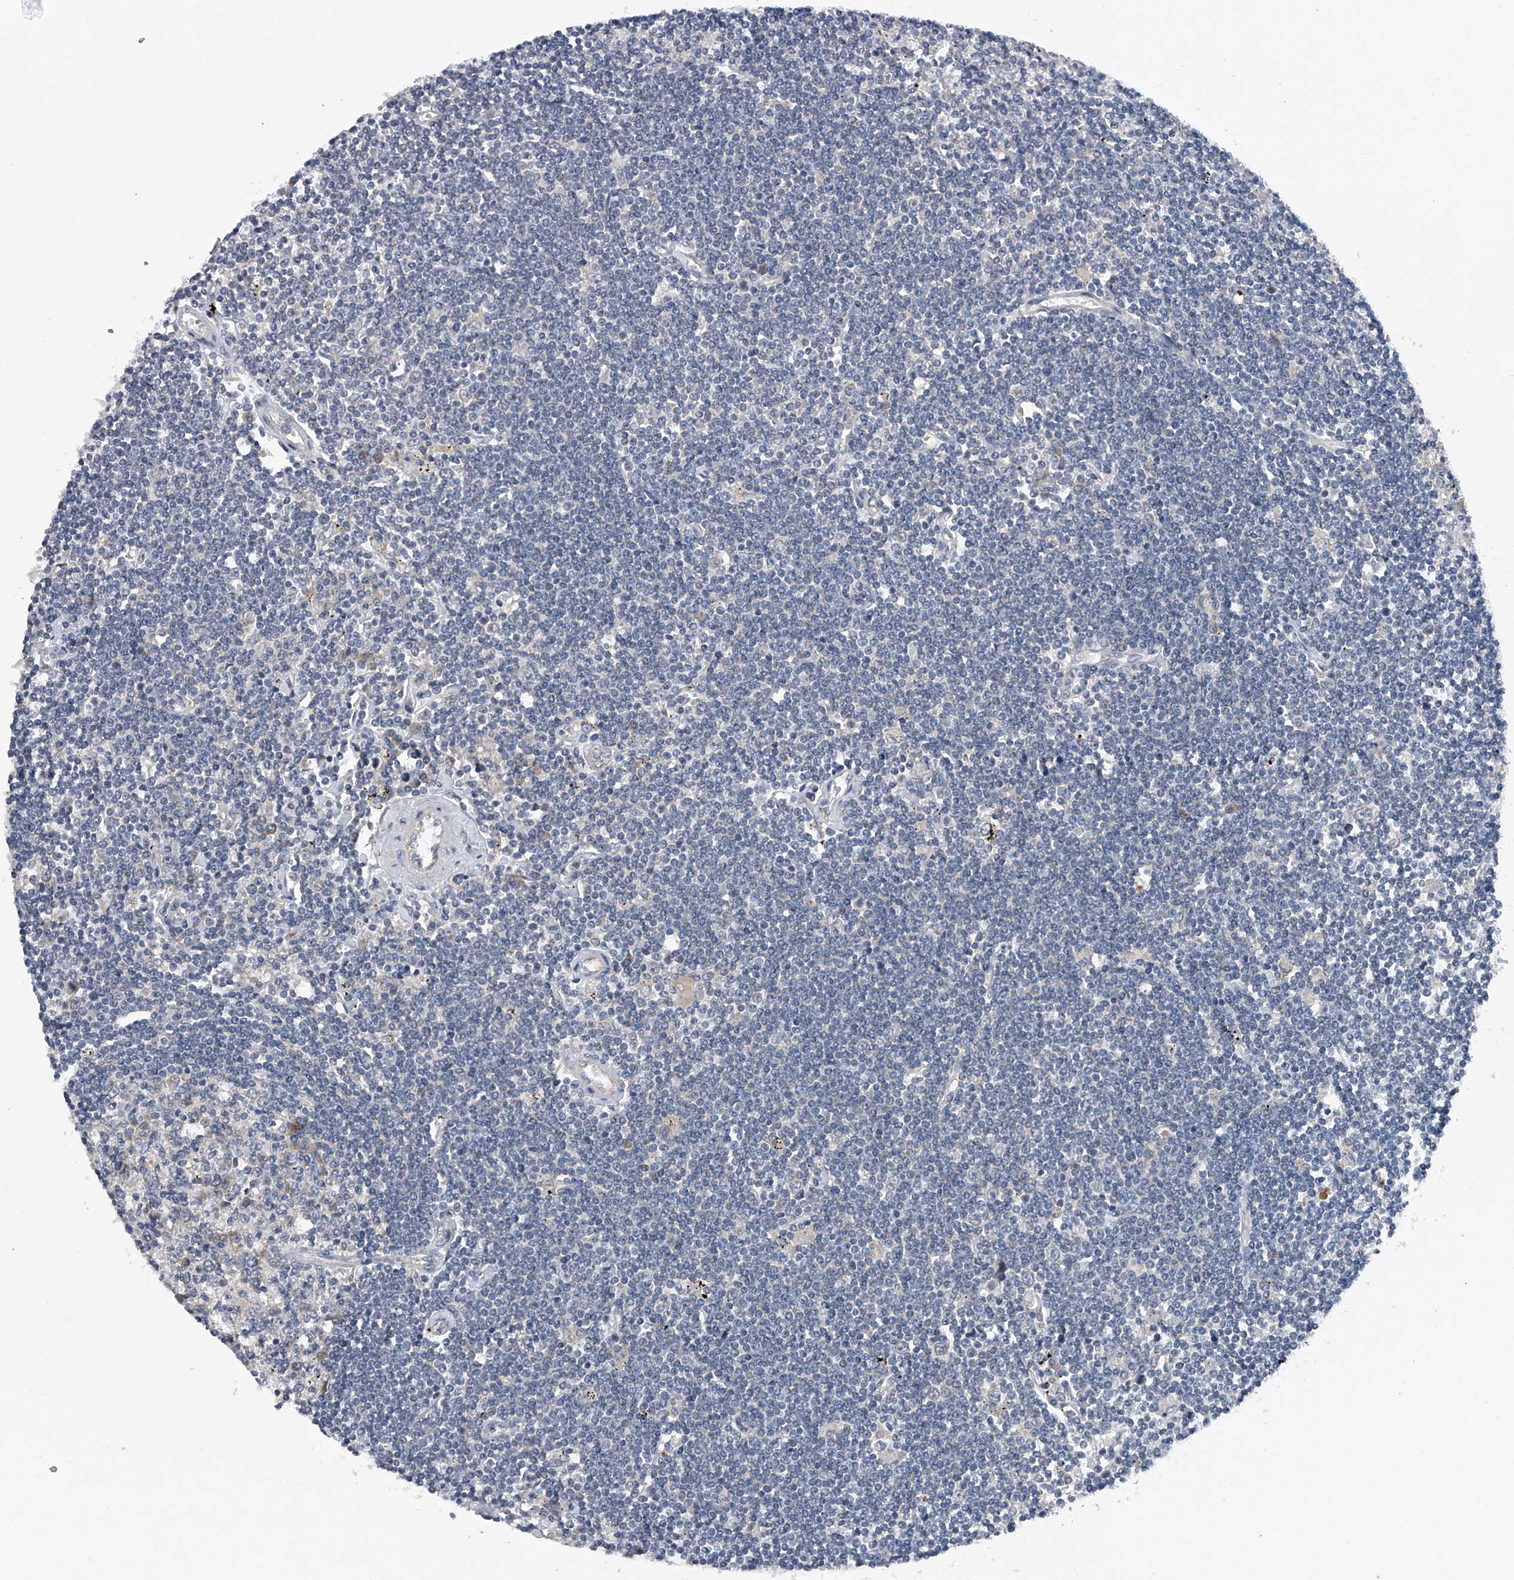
{"staining": {"intensity": "negative", "quantity": "none", "location": "none"}, "tissue": "lymphoma", "cell_type": "Tumor cells", "image_type": "cancer", "snomed": [{"axis": "morphology", "description": "Malignant lymphoma, non-Hodgkin's type, Low grade"}, {"axis": "topography", "description": "Spleen"}], "caption": "This photomicrograph is of lymphoma stained with IHC to label a protein in brown with the nuclei are counter-stained blue. There is no positivity in tumor cells. (DAB (3,3'-diaminobenzidine) IHC visualized using brightfield microscopy, high magnification).", "gene": "RNF5", "patient": {"sex": "male", "age": 76}}